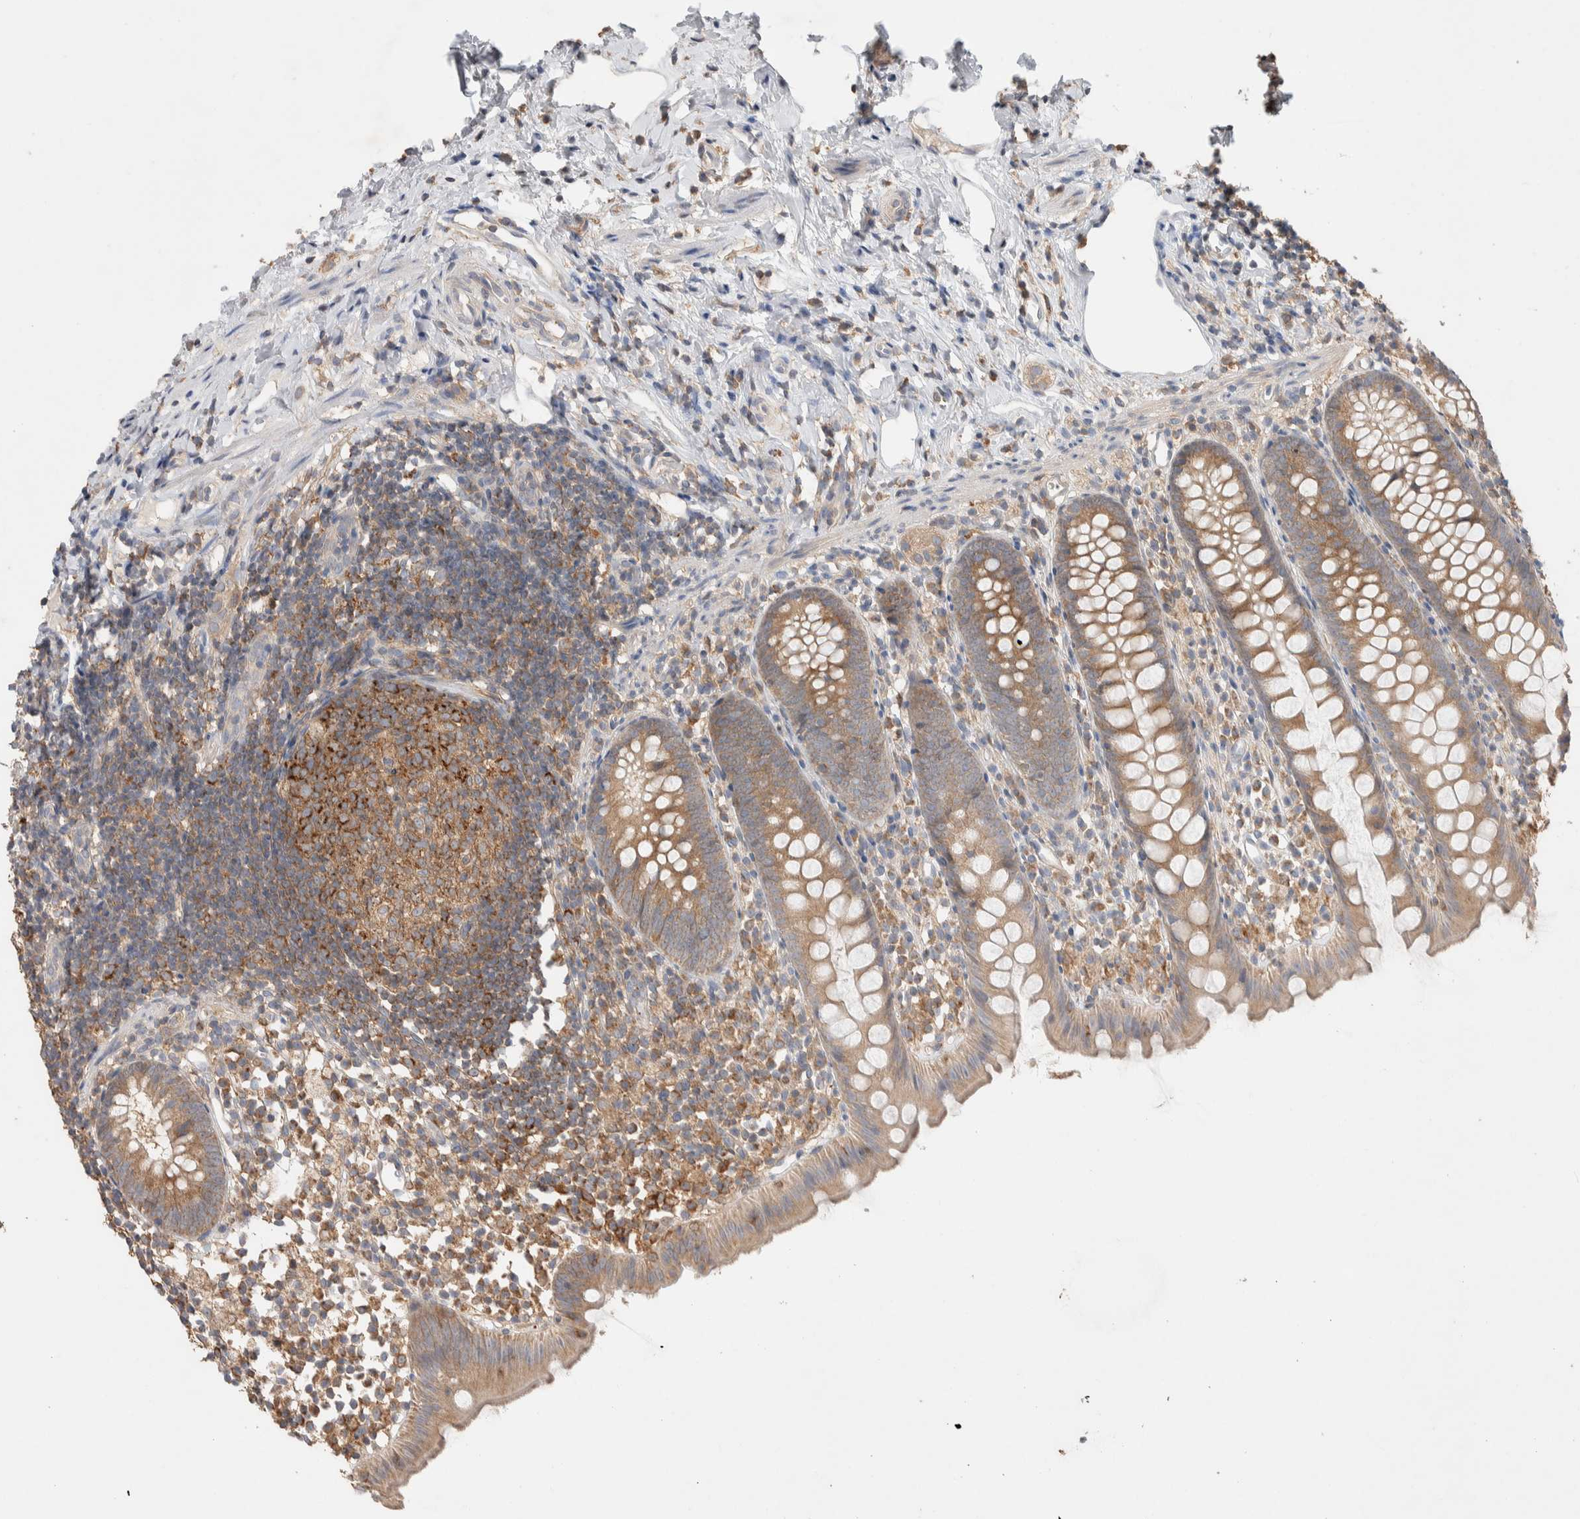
{"staining": {"intensity": "moderate", "quantity": ">75%", "location": "cytoplasmic/membranous"}, "tissue": "appendix", "cell_type": "Glandular cells", "image_type": "normal", "snomed": [{"axis": "morphology", "description": "Normal tissue, NOS"}, {"axis": "topography", "description": "Appendix"}], "caption": "A brown stain shows moderate cytoplasmic/membranous staining of a protein in glandular cells of benign human appendix. The protein is stained brown, and the nuclei are stained in blue (DAB IHC with brightfield microscopy, high magnification).", "gene": "DEPTOR", "patient": {"sex": "female", "age": 20}}